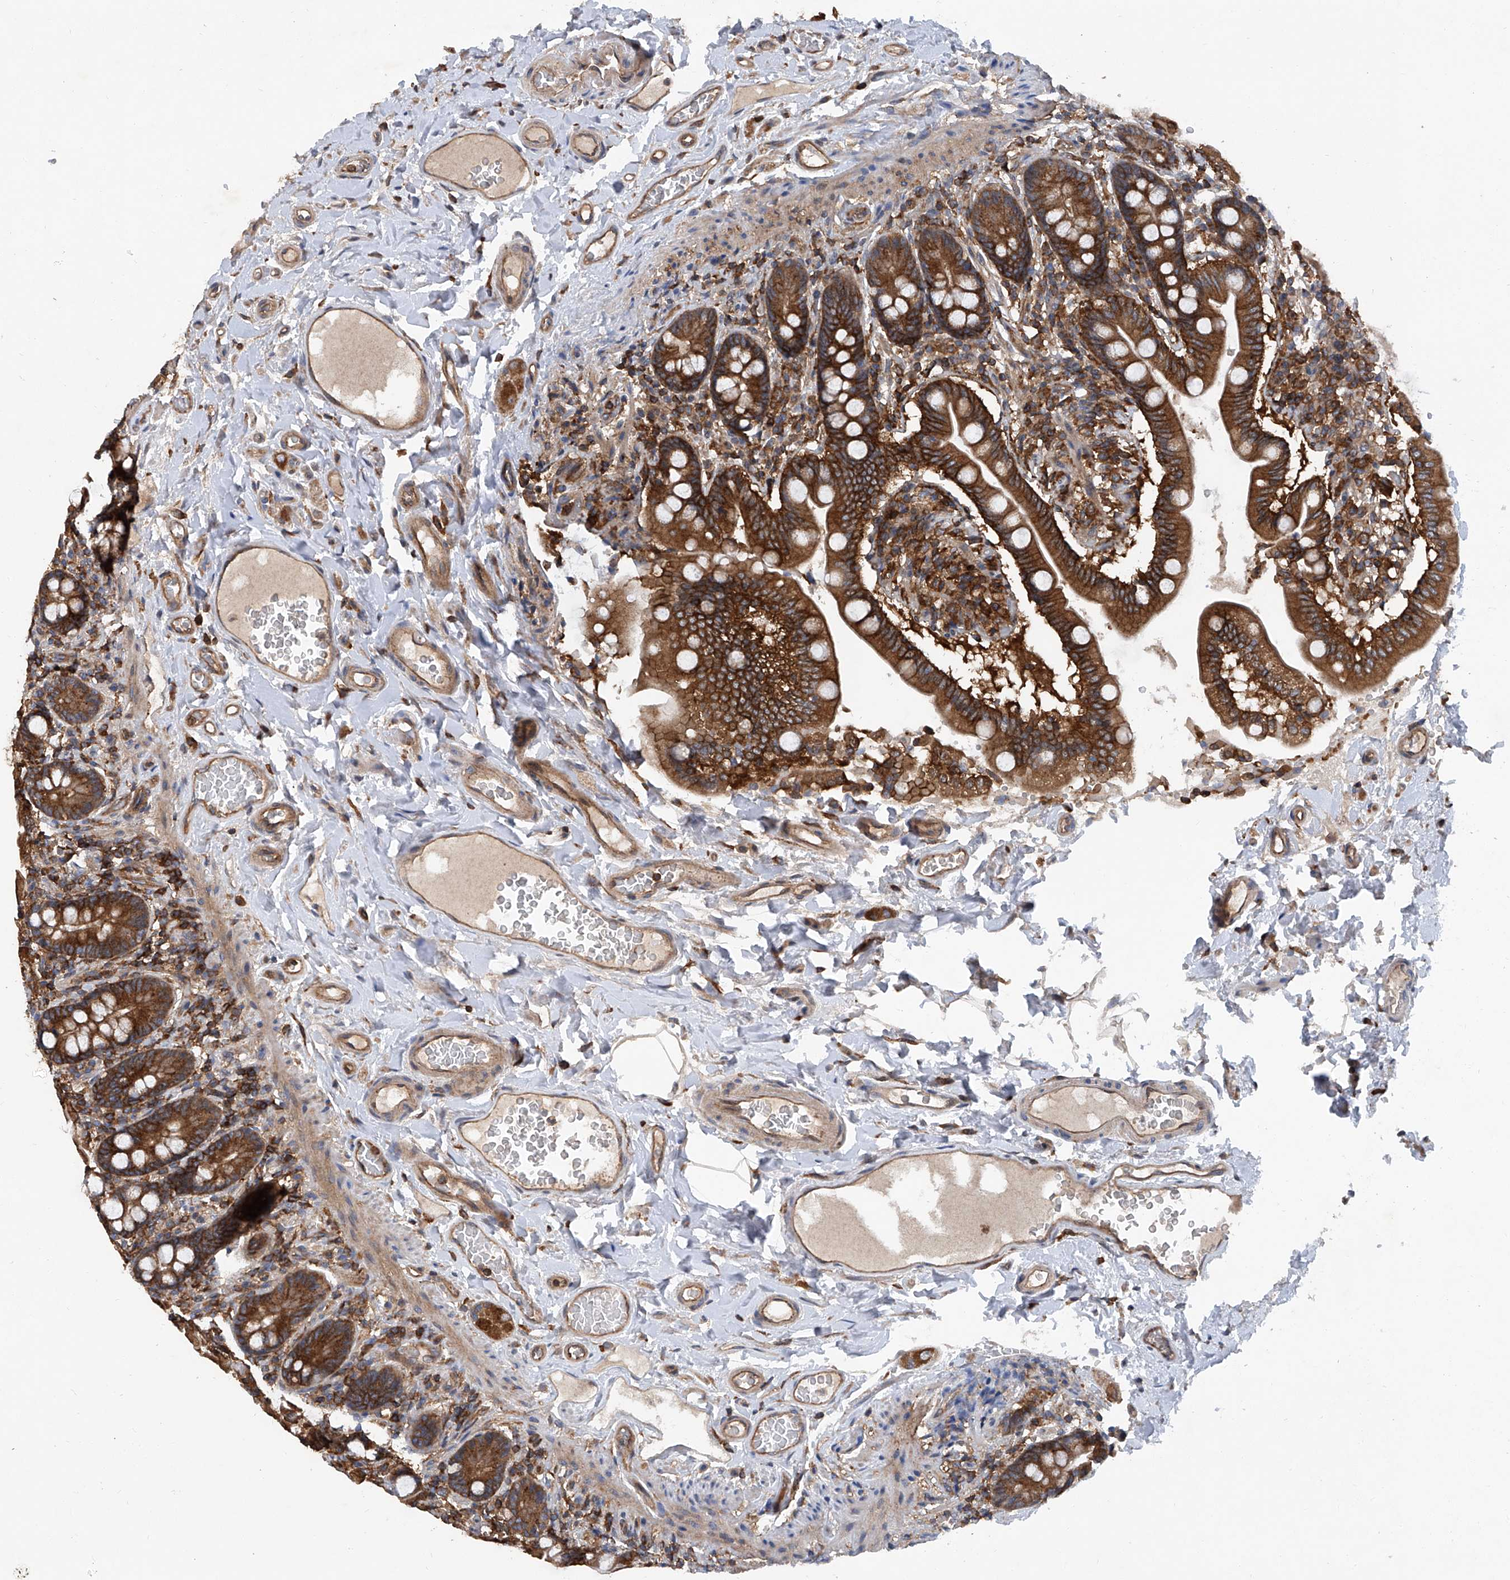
{"staining": {"intensity": "strong", "quantity": ">75%", "location": "cytoplasmic/membranous"}, "tissue": "small intestine", "cell_type": "Glandular cells", "image_type": "normal", "snomed": [{"axis": "morphology", "description": "Normal tissue, NOS"}, {"axis": "topography", "description": "Small intestine"}], "caption": "Small intestine was stained to show a protein in brown. There is high levels of strong cytoplasmic/membranous expression in about >75% of glandular cells. The staining is performed using DAB (3,3'-diaminobenzidine) brown chromogen to label protein expression. The nuclei are counter-stained blue using hematoxylin.", "gene": "SMAP1", "patient": {"sex": "female", "age": 64}}